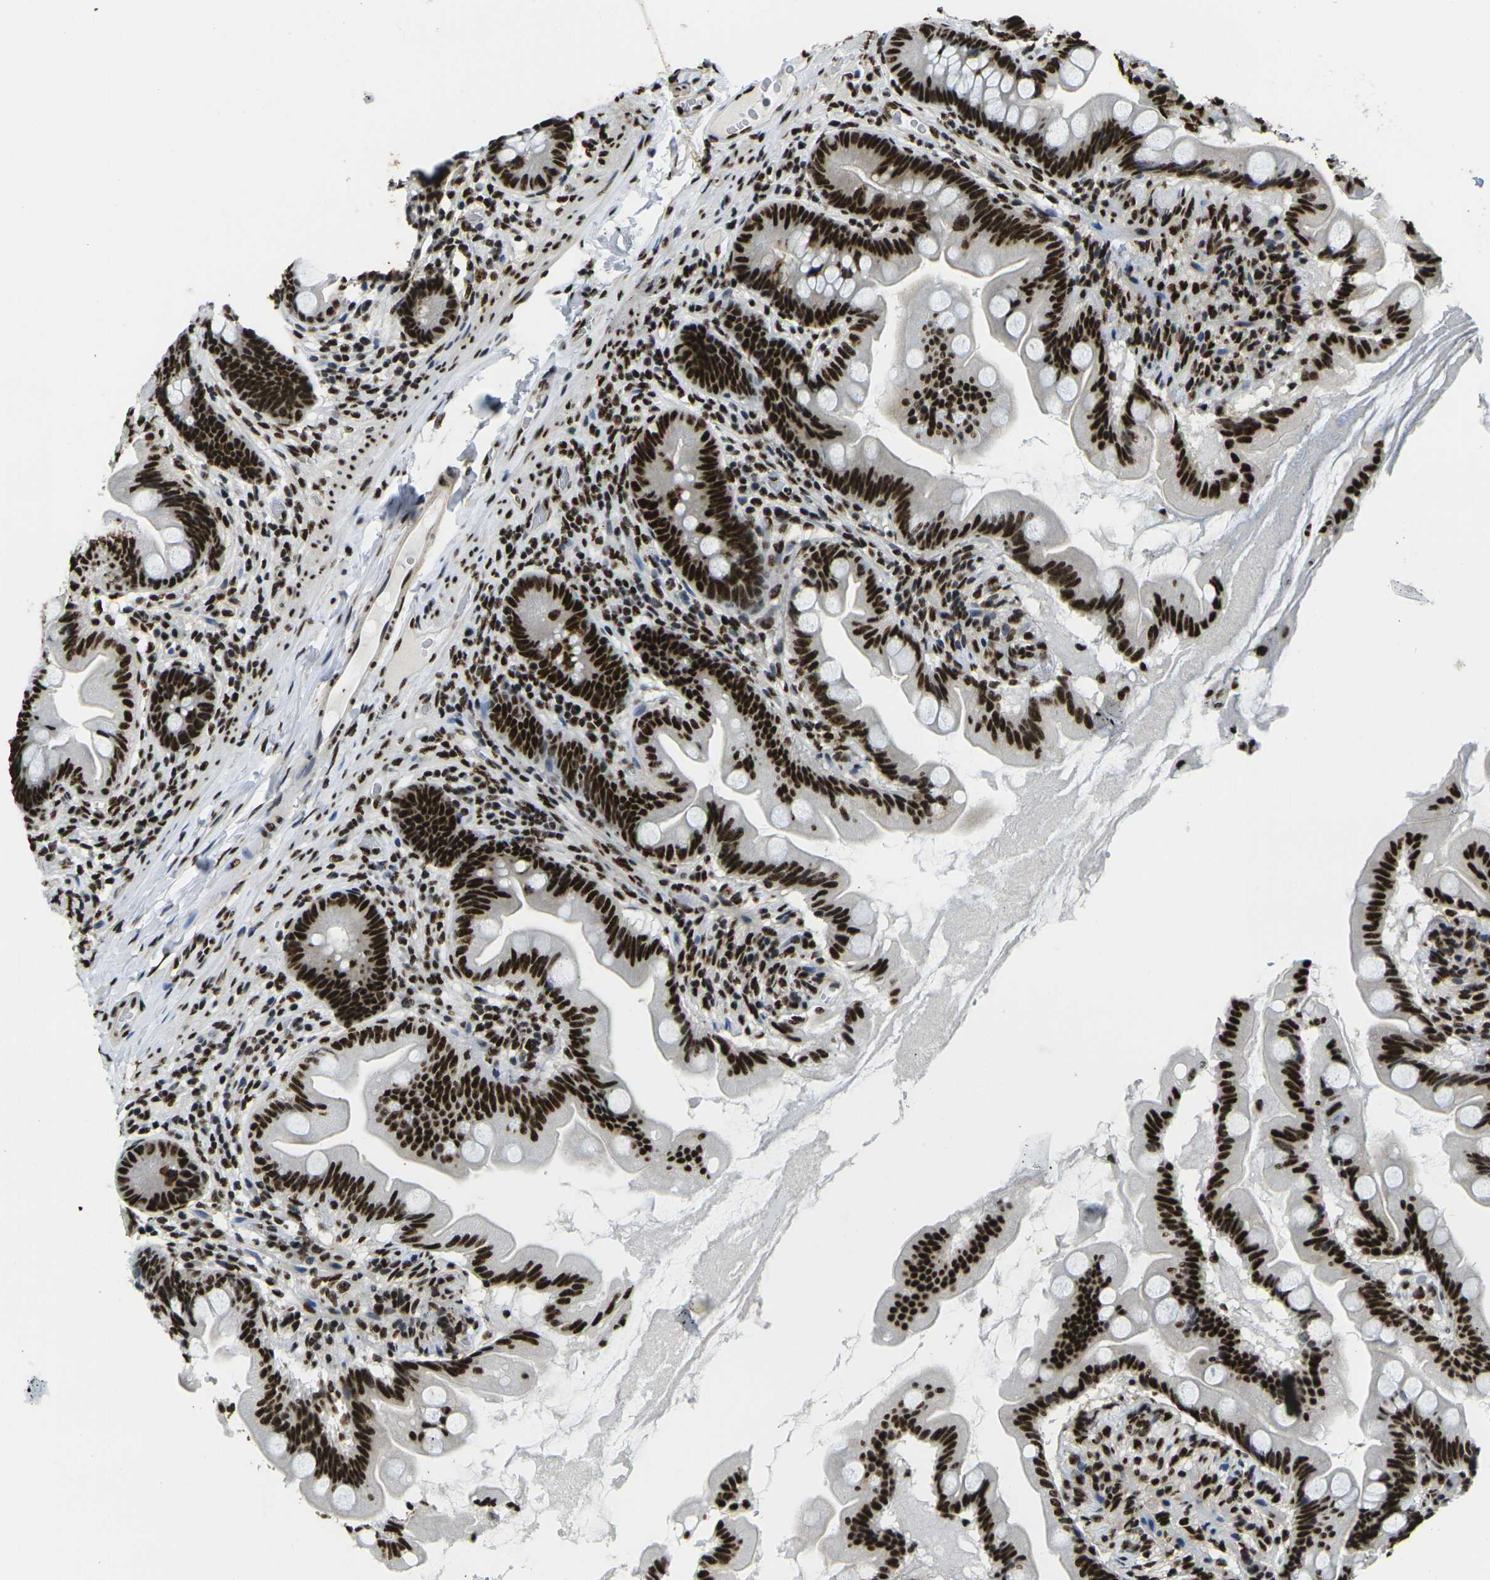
{"staining": {"intensity": "strong", "quantity": ">75%", "location": "nuclear"}, "tissue": "small intestine", "cell_type": "Glandular cells", "image_type": "normal", "snomed": [{"axis": "morphology", "description": "Normal tissue, NOS"}, {"axis": "topography", "description": "Small intestine"}], "caption": "The photomicrograph demonstrates staining of unremarkable small intestine, revealing strong nuclear protein staining (brown color) within glandular cells. The staining is performed using DAB brown chromogen to label protein expression. The nuclei are counter-stained blue using hematoxylin.", "gene": "SMARCC1", "patient": {"sex": "female", "age": 56}}